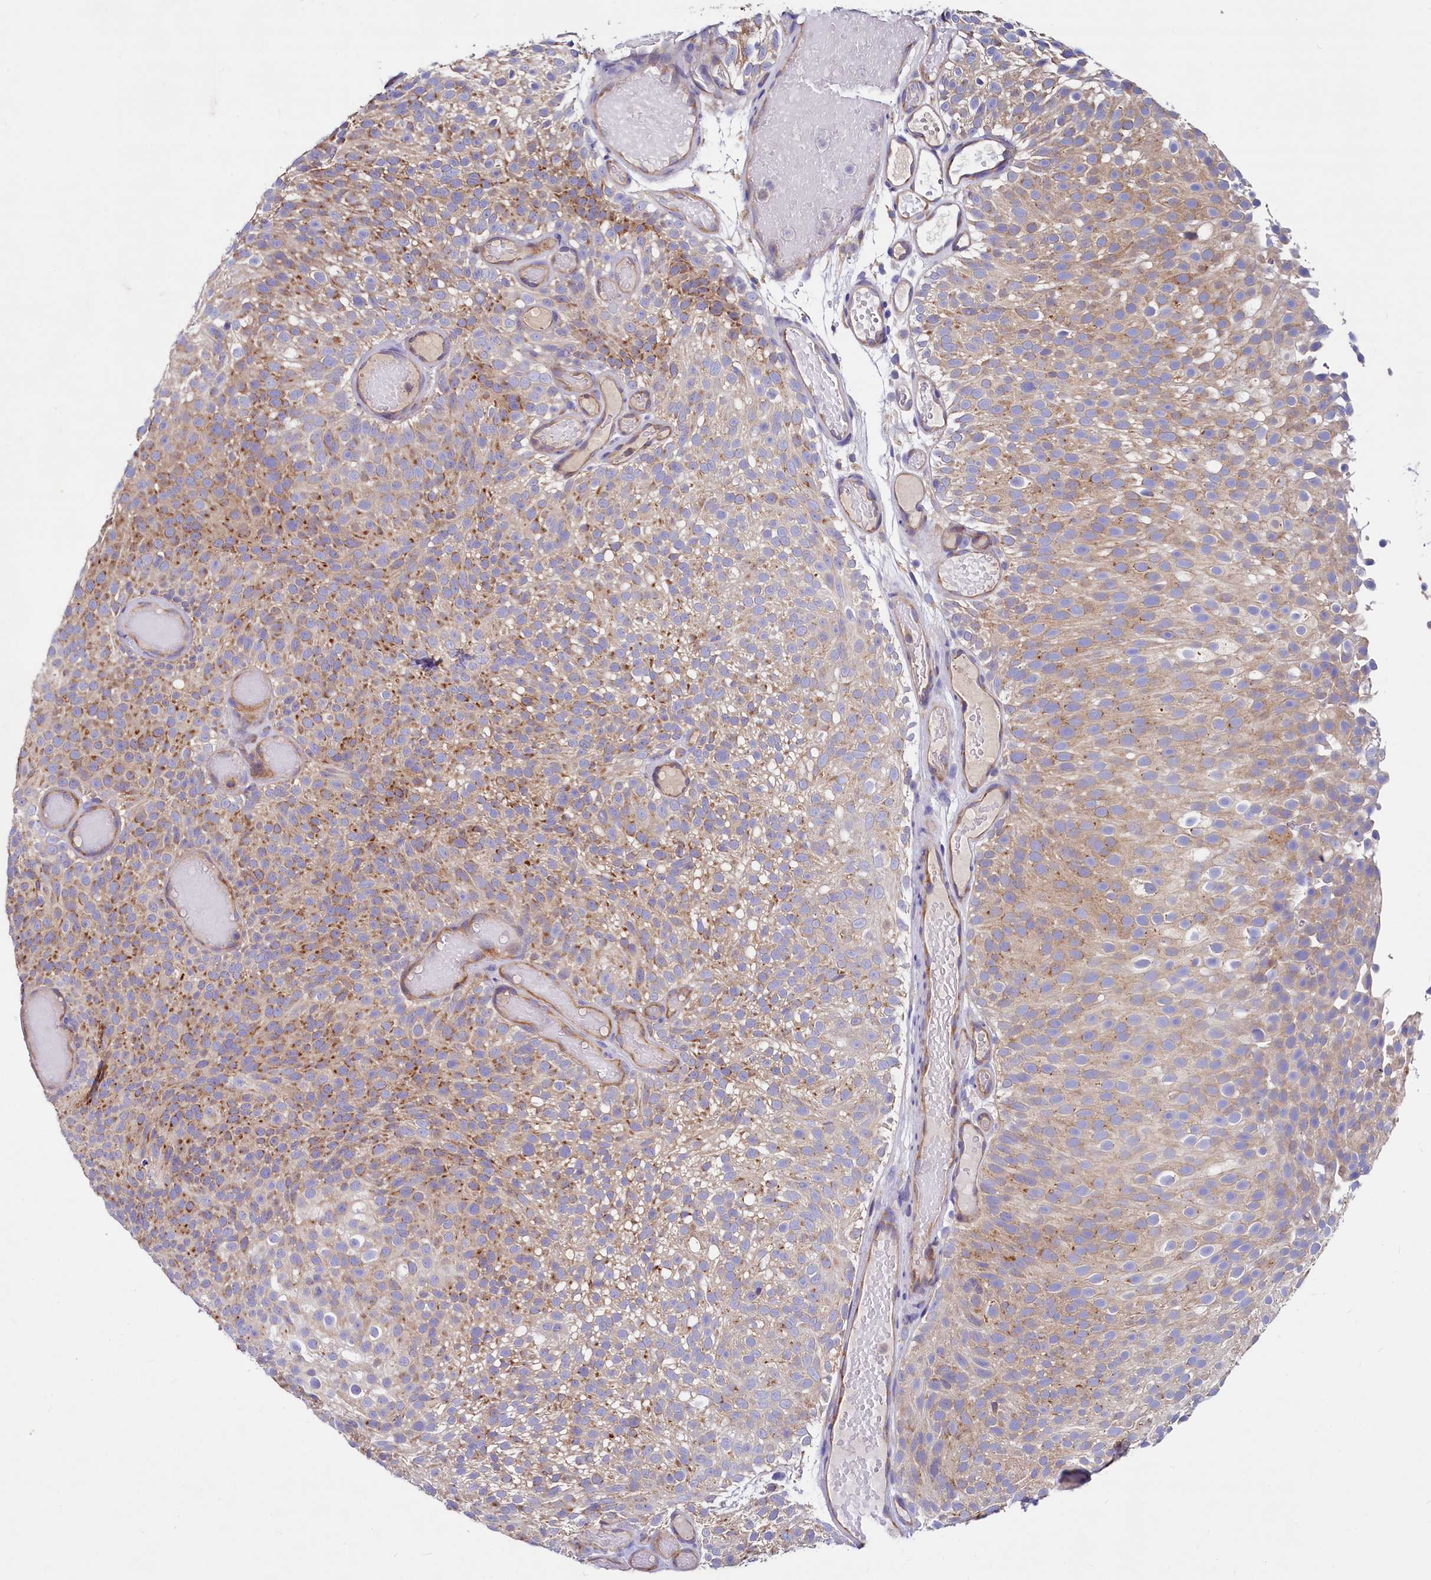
{"staining": {"intensity": "moderate", "quantity": "25%-75%", "location": "cytoplasmic/membranous"}, "tissue": "urothelial cancer", "cell_type": "Tumor cells", "image_type": "cancer", "snomed": [{"axis": "morphology", "description": "Urothelial carcinoma, Low grade"}, {"axis": "topography", "description": "Urinary bladder"}], "caption": "A medium amount of moderate cytoplasmic/membranous staining is present in about 25%-75% of tumor cells in urothelial cancer tissue. (Brightfield microscopy of DAB IHC at high magnification).", "gene": "QARS1", "patient": {"sex": "male", "age": 78}}